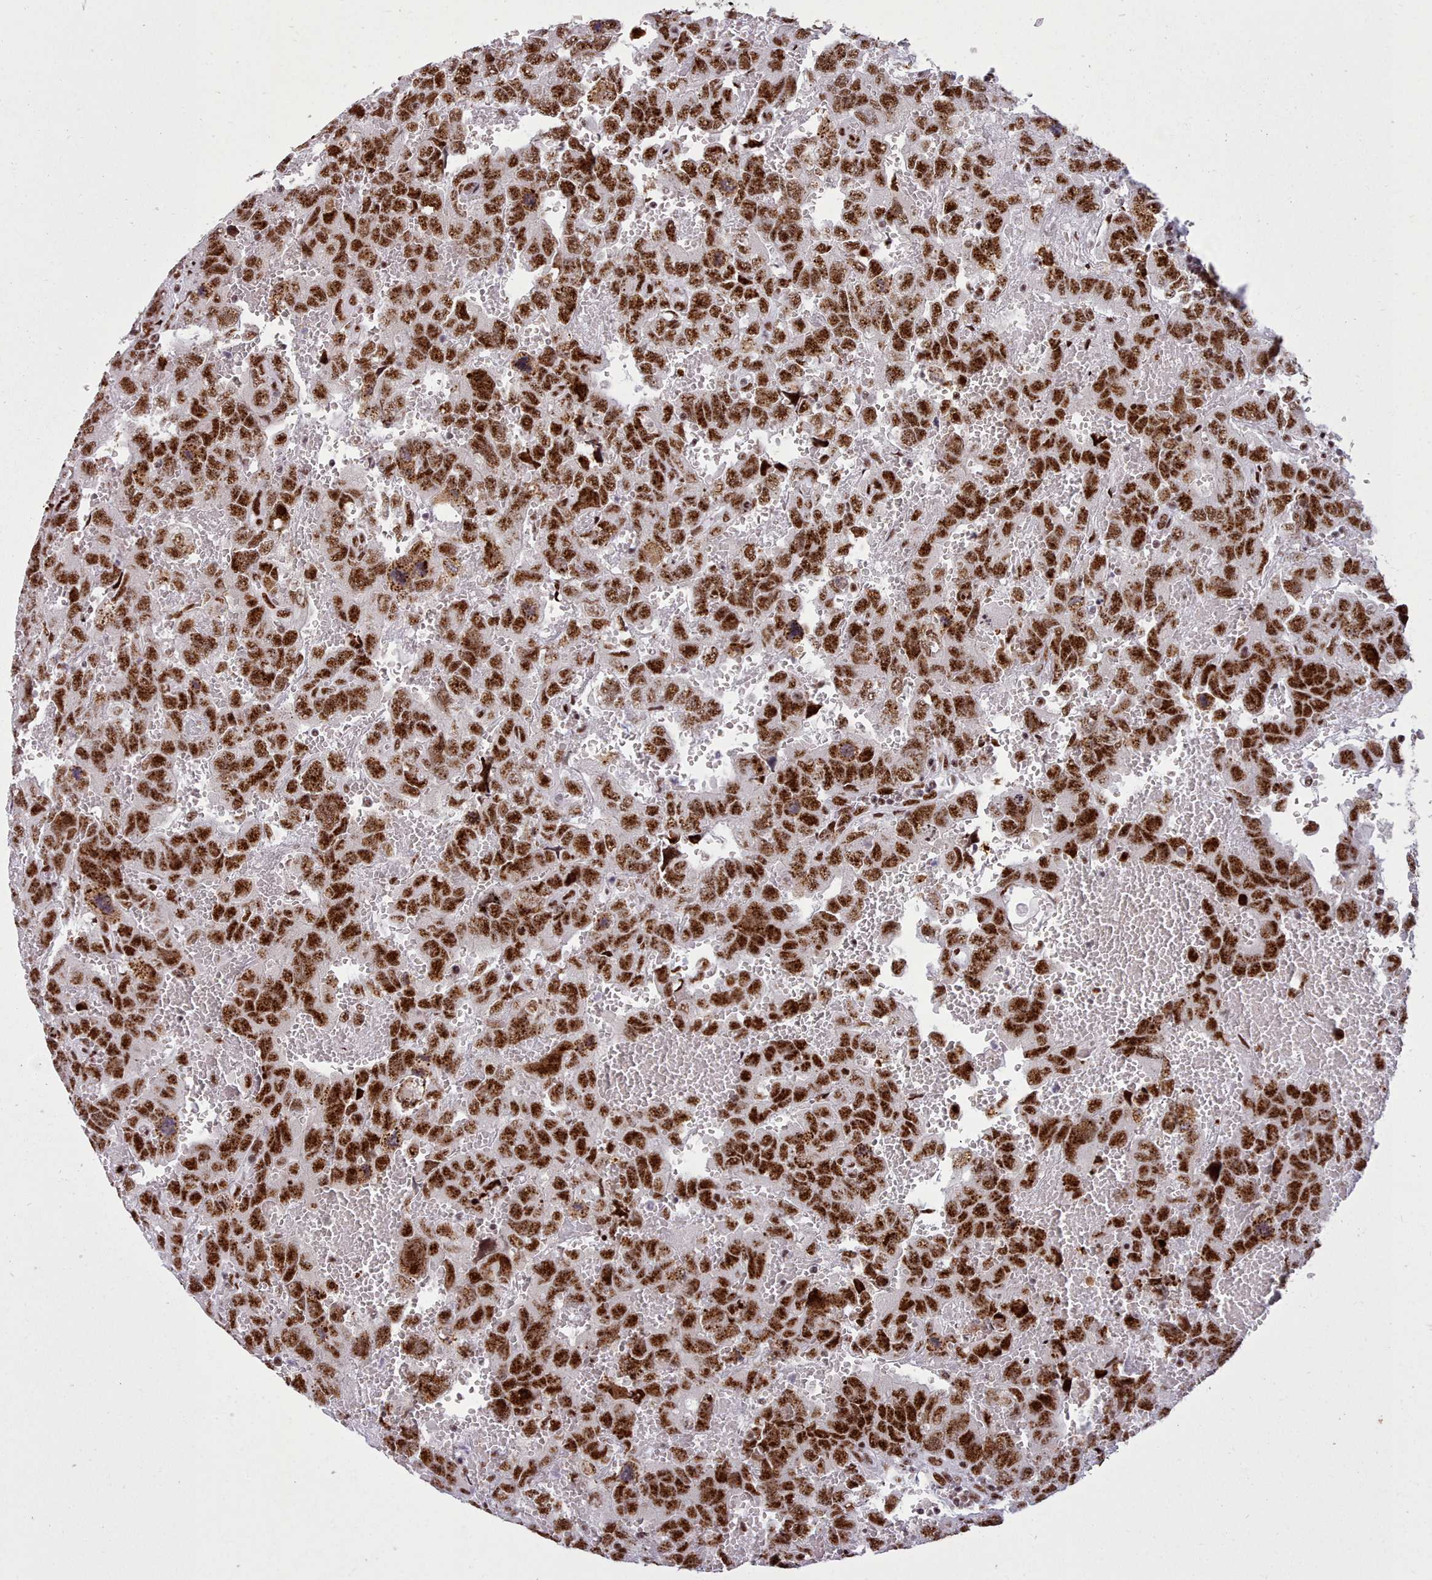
{"staining": {"intensity": "strong", "quantity": ">75%", "location": "nuclear"}, "tissue": "testis cancer", "cell_type": "Tumor cells", "image_type": "cancer", "snomed": [{"axis": "morphology", "description": "Carcinoma, Embryonal, NOS"}, {"axis": "topography", "description": "Testis"}], "caption": "Protein staining by IHC shows strong nuclear expression in about >75% of tumor cells in testis cancer (embryonal carcinoma).", "gene": "TMEM35B", "patient": {"sex": "male", "age": 45}}